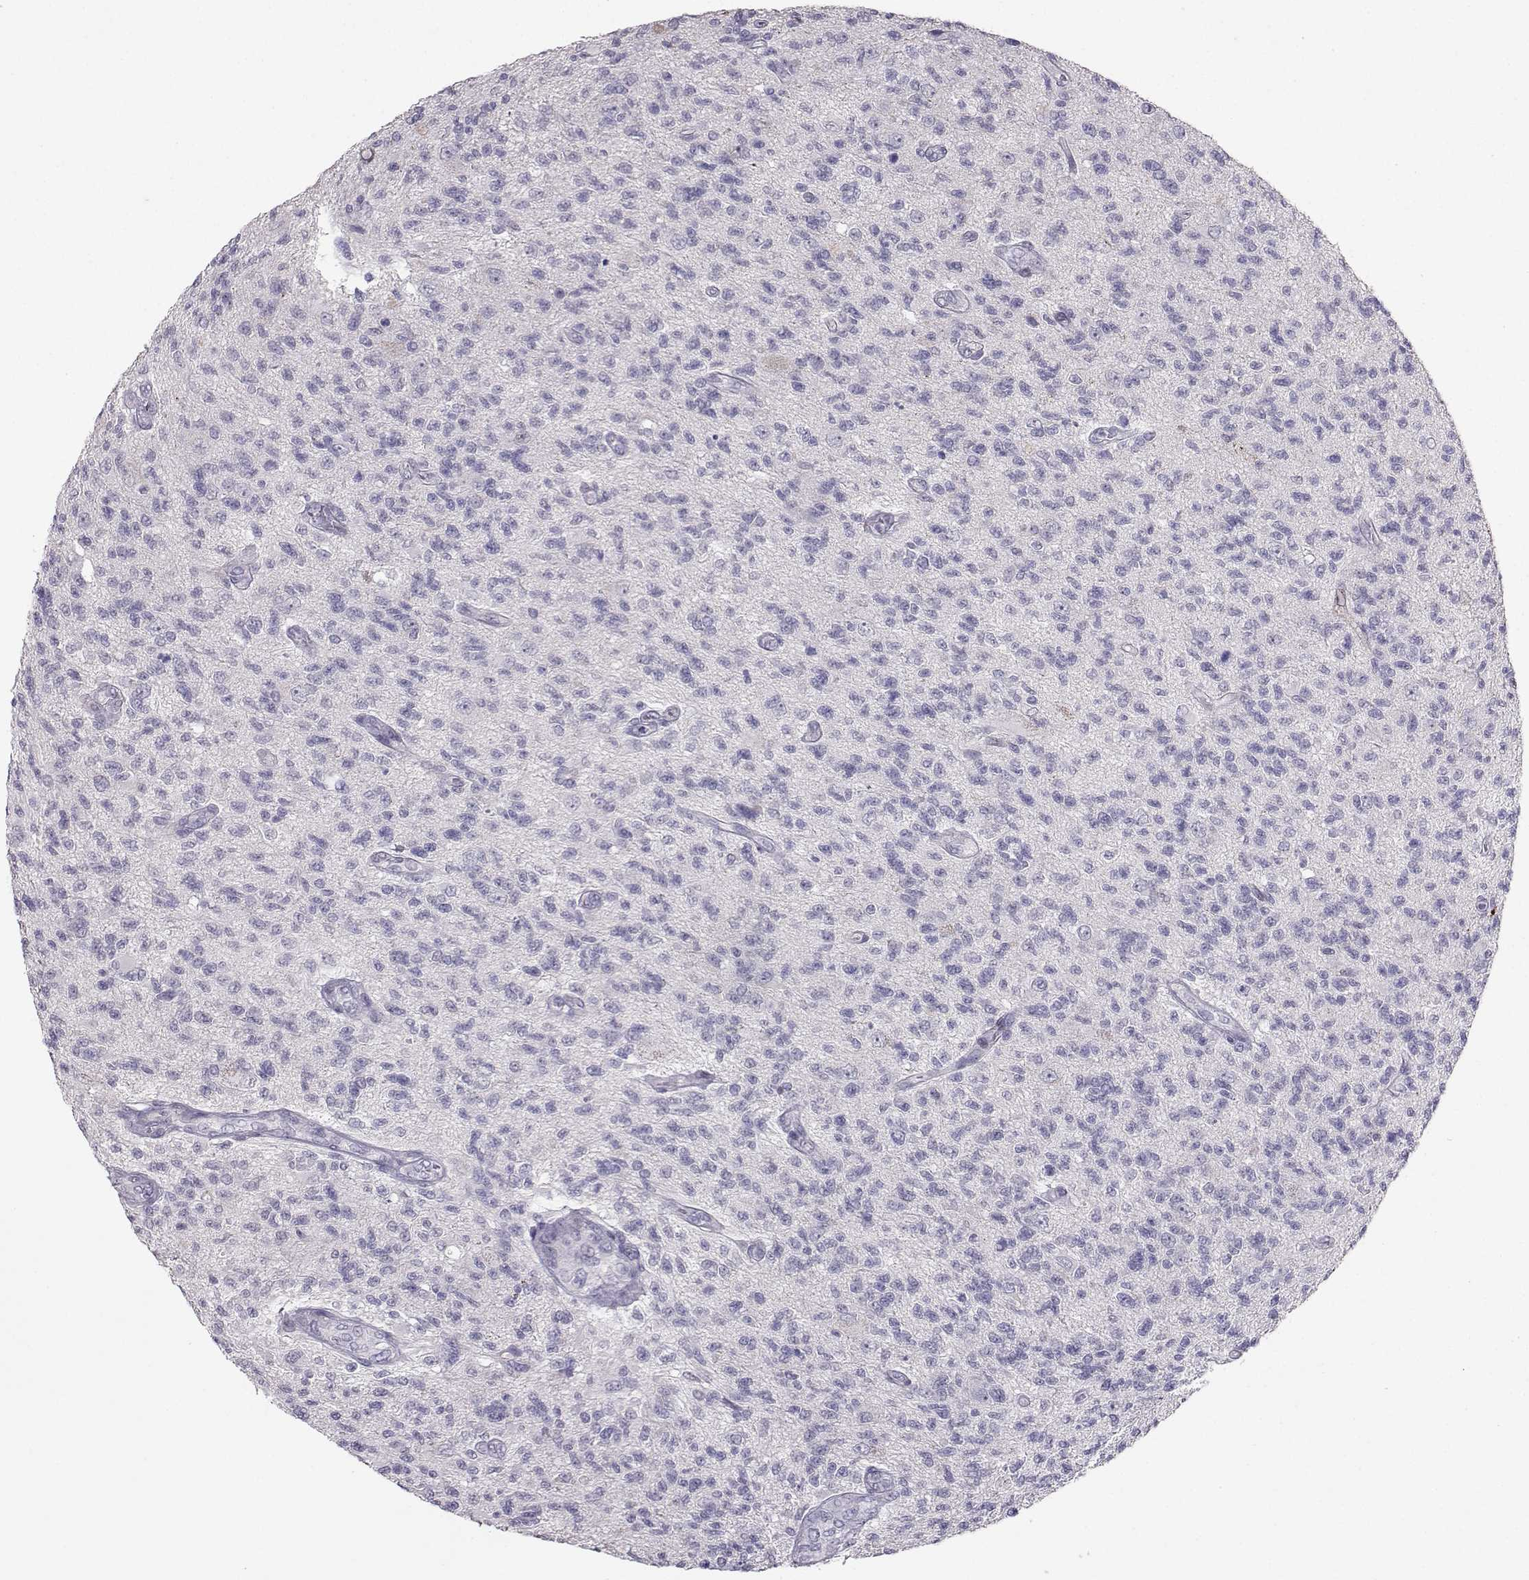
{"staining": {"intensity": "negative", "quantity": "none", "location": "none"}, "tissue": "glioma", "cell_type": "Tumor cells", "image_type": "cancer", "snomed": [{"axis": "morphology", "description": "Glioma, malignant, High grade"}, {"axis": "topography", "description": "Brain"}], "caption": "Immunohistochemistry image of neoplastic tissue: malignant glioma (high-grade) stained with DAB (3,3'-diaminobenzidine) displays no significant protein positivity in tumor cells.", "gene": "CARTPT", "patient": {"sex": "male", "age": 56}}